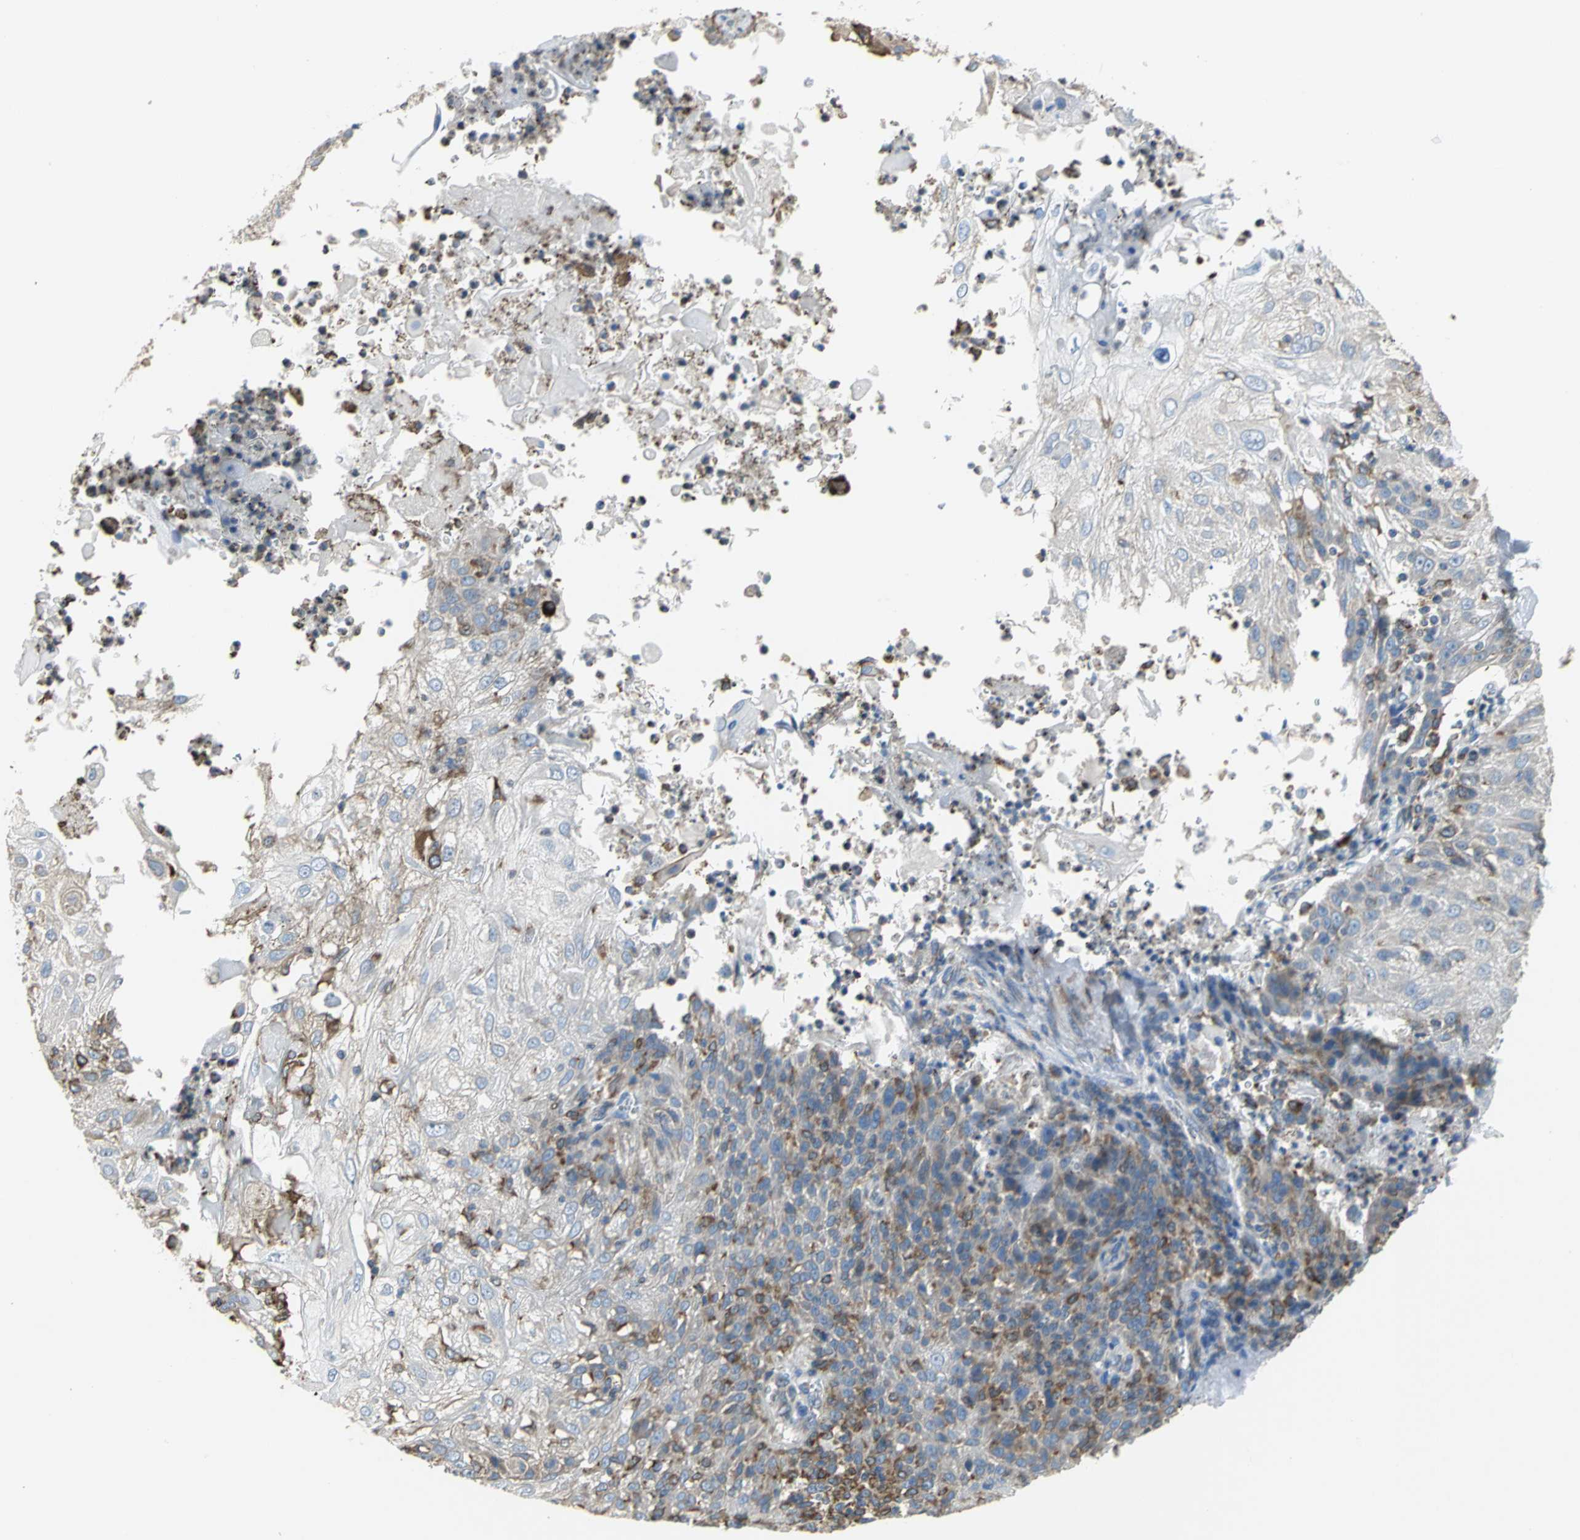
{"staining": {"intensity": "weak", "quantity": "25%-75%", "location": "cytoplasmic/membranous"}, "tissue": "skin cancer", "cell_type": "Tumor cells", "image_type": "cancer", "snomed": [{"axis": "morphology", "description": "Normal tissue, NOS"}, {"axis": "morphology", "description": "Squamous cell carcinoma, NOS"}, {"axis": "topography", "description": "Skin"}], "caption": "Skin cancer (squamous cell carcinoma) stained for a protein (brown) shows weak cytoplasmic/membranous positive expression in about 25%-75% of tumor cells.", "gene": "SDF2L1", "patient": {"sex": "female", "age": 83}}